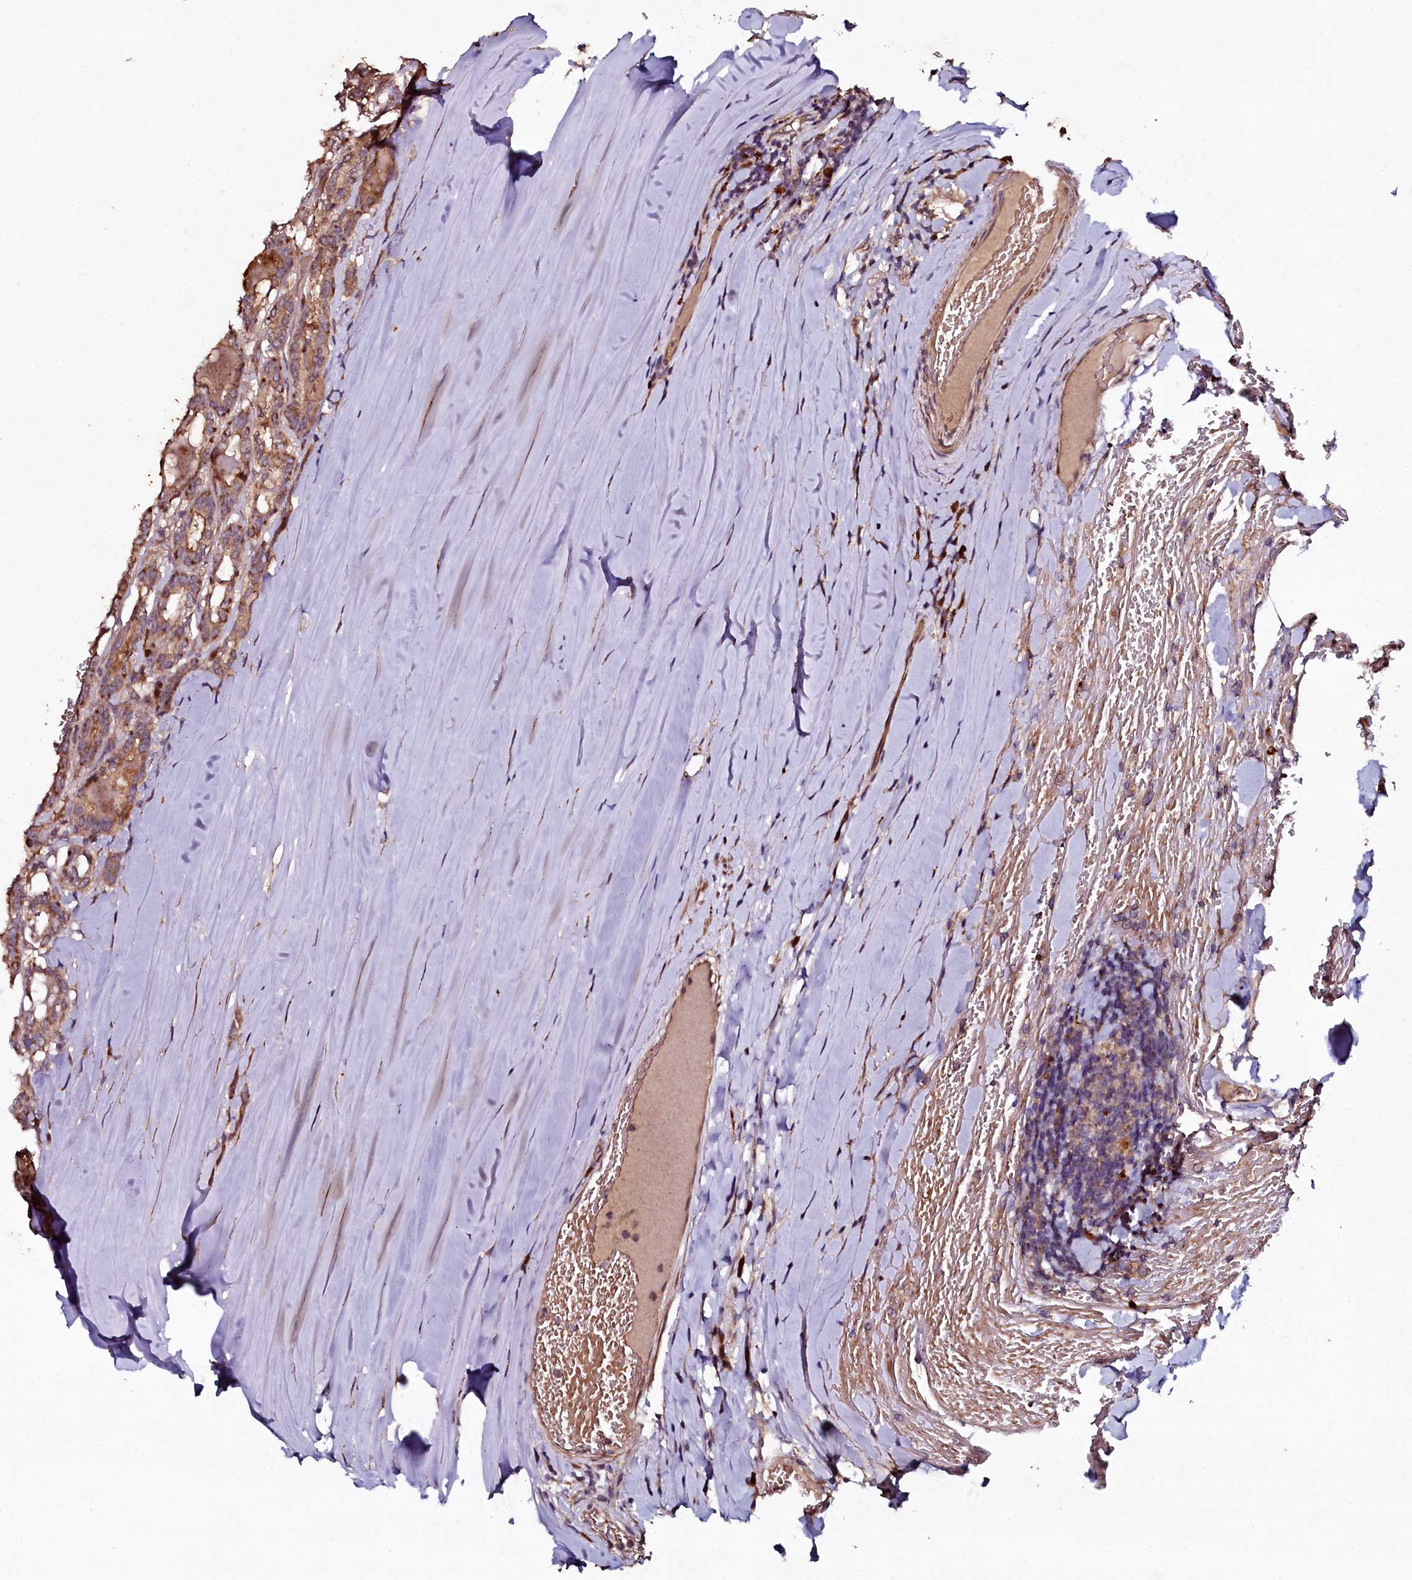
{"staining": {"intensity": "moderate", "quantity": ">75%", "location": "cytoplasmic/membranous"}, "tissue": "thyroid cancer", "cell_type": "Tumor cells", "image_type": "cancer", "snomed": [{"axis": "morphology", "description": "Papillary adenocarcinoma, NOS"}, {"axis": "topography", "description": "Thyroid gland"}], "caption": "There is medium levels of moderate cytoplasmic/membranous staining in tumor cells of thyroid cancer (papillary adenocarcinoma), as demonstrated by immunohistochemical staining (brown color).", "gene": "SEC24C", "patient": {"sex": "female", "age": 72}}